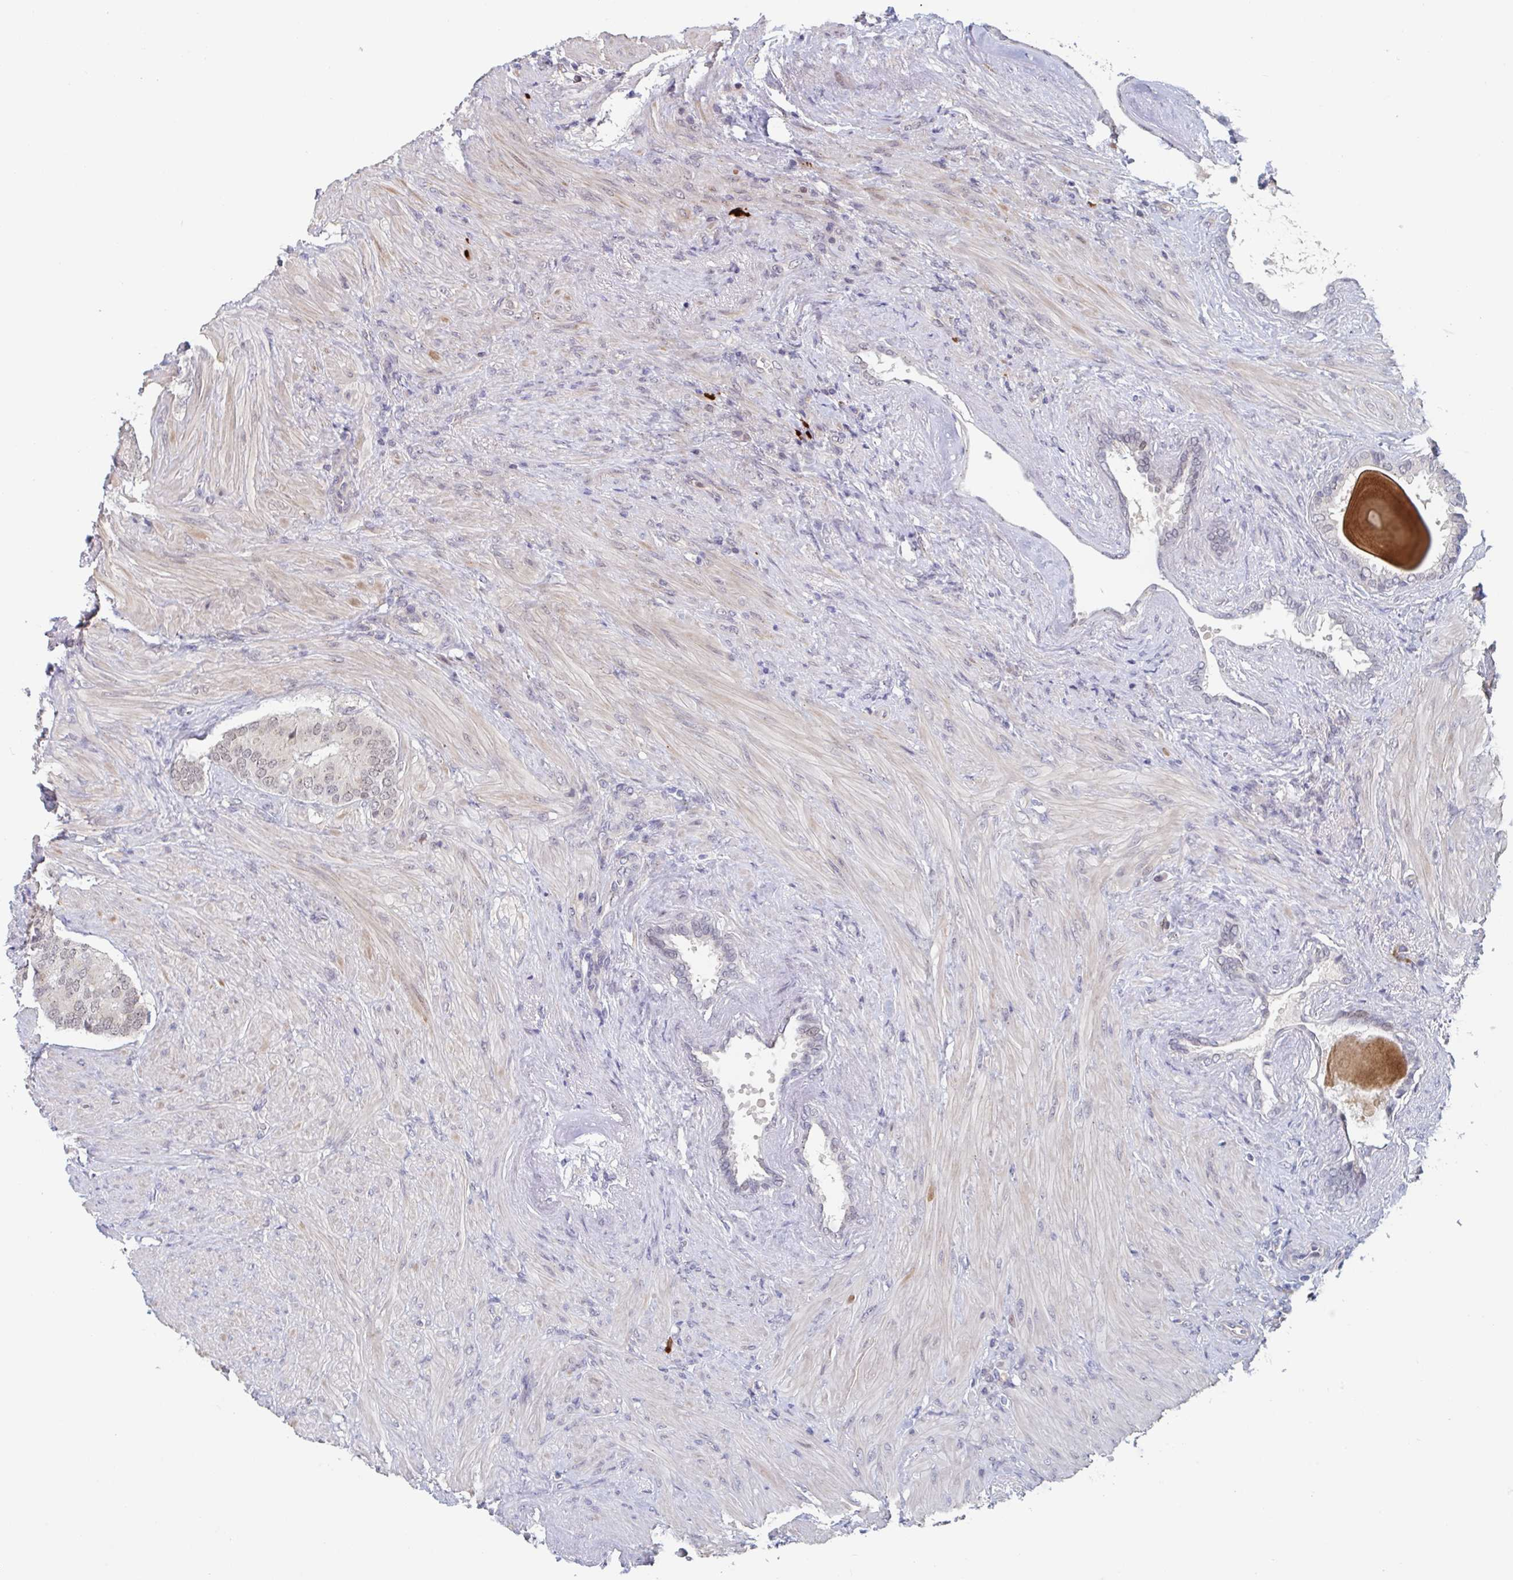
{"staining": {"intensity": "weak", "quantity": "25%-75%", "location": "nuclear"}, "tissue": "prostate cancer", "cell_type": "Tumor cells", "image_type": "cancer", "snomed": [{"axis": "morphology", "description": "Adenocarcinoma, High grade"}, {"axis": "topography", "description": "Prostate"}], "caption": "Protein analysis of prostate high-grade adenocarcinoma tissue reveals weak nuclear staining in approximately 25%-75% of tumor cells.", "gene": "RNF212", "patient": {"sex": "male", "age": 62}}